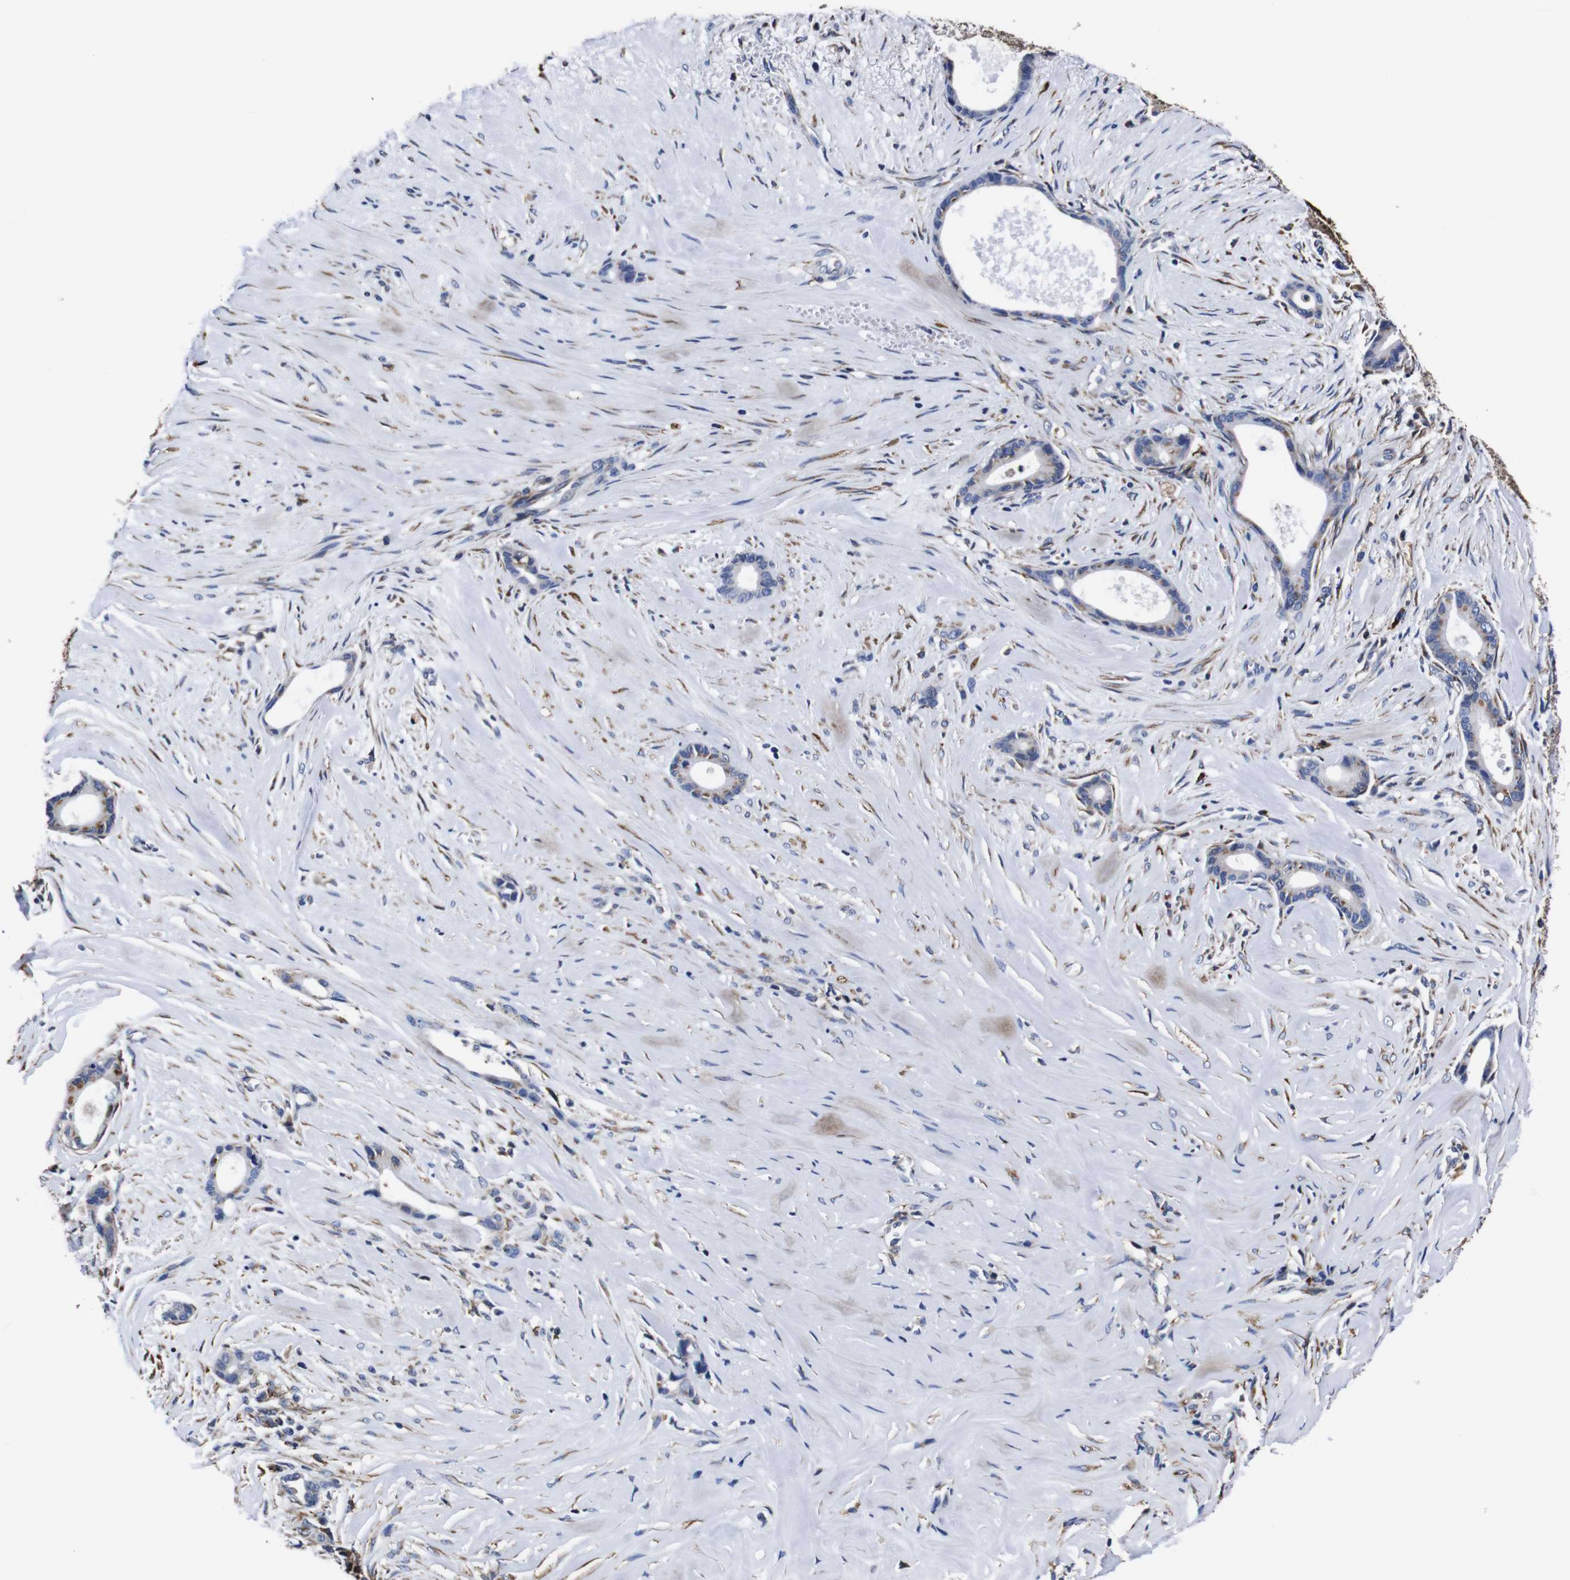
{"staining": {"intensity": "negative", "quantity": "none", "location": "none"}, "tissue": "liver cancer", "cell_type": "Tumor cells", "image_type": "cancer", "snomed": [{"axis": "morphology", "description": "Cholangiocarcinoma"}, {"axis": "topography", "description": "Liver"}], "caption": "This photomicrograph is of liver cholangiocarcinoma stained with immunohistochemistry (IHC) to label a protein in brown with the nuclei are counter-stained blue. There is no positivity in tumor cells.", "gene": "PPIB", "patient": {"sex": "female", "age": 55}}